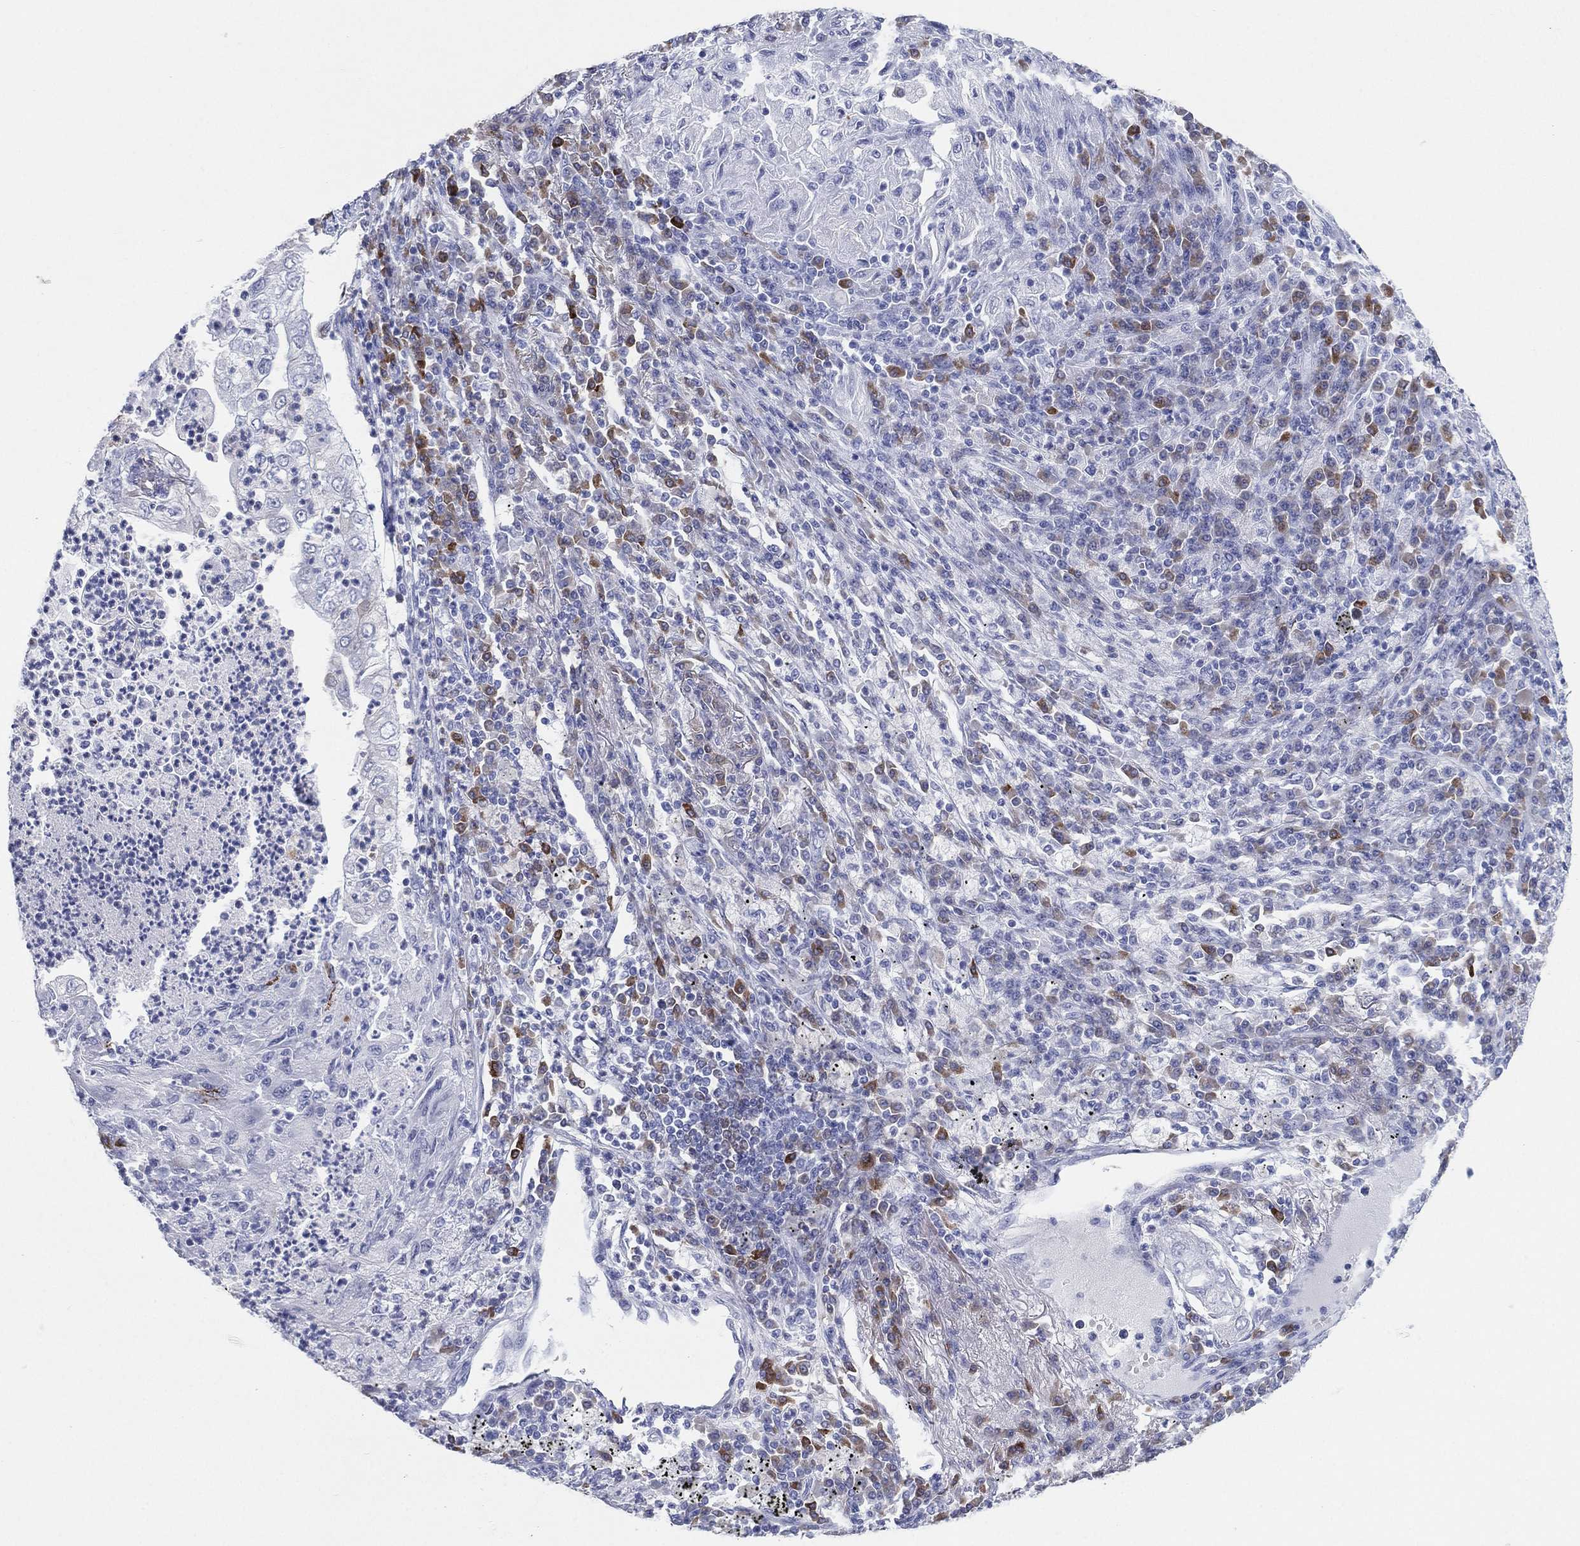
{"staining": {"intensity": "negative", "quantity": "none", "location": "none"}, "tissue": "lung cancer", "cell_type": "Tumor cells", "image_type": "cancer", "snomed": [{"axis": "morphology", "description": "Adenocarcinoma, NOS"}, {"axis": "topography", "description": "Lung"}], "caption": "Immunohistochemical staining of human lung cancer demonstrates no significant positivity in tumor cells.", "gene": "CD79A", "patient": {"sex": "female", "age": 73}}